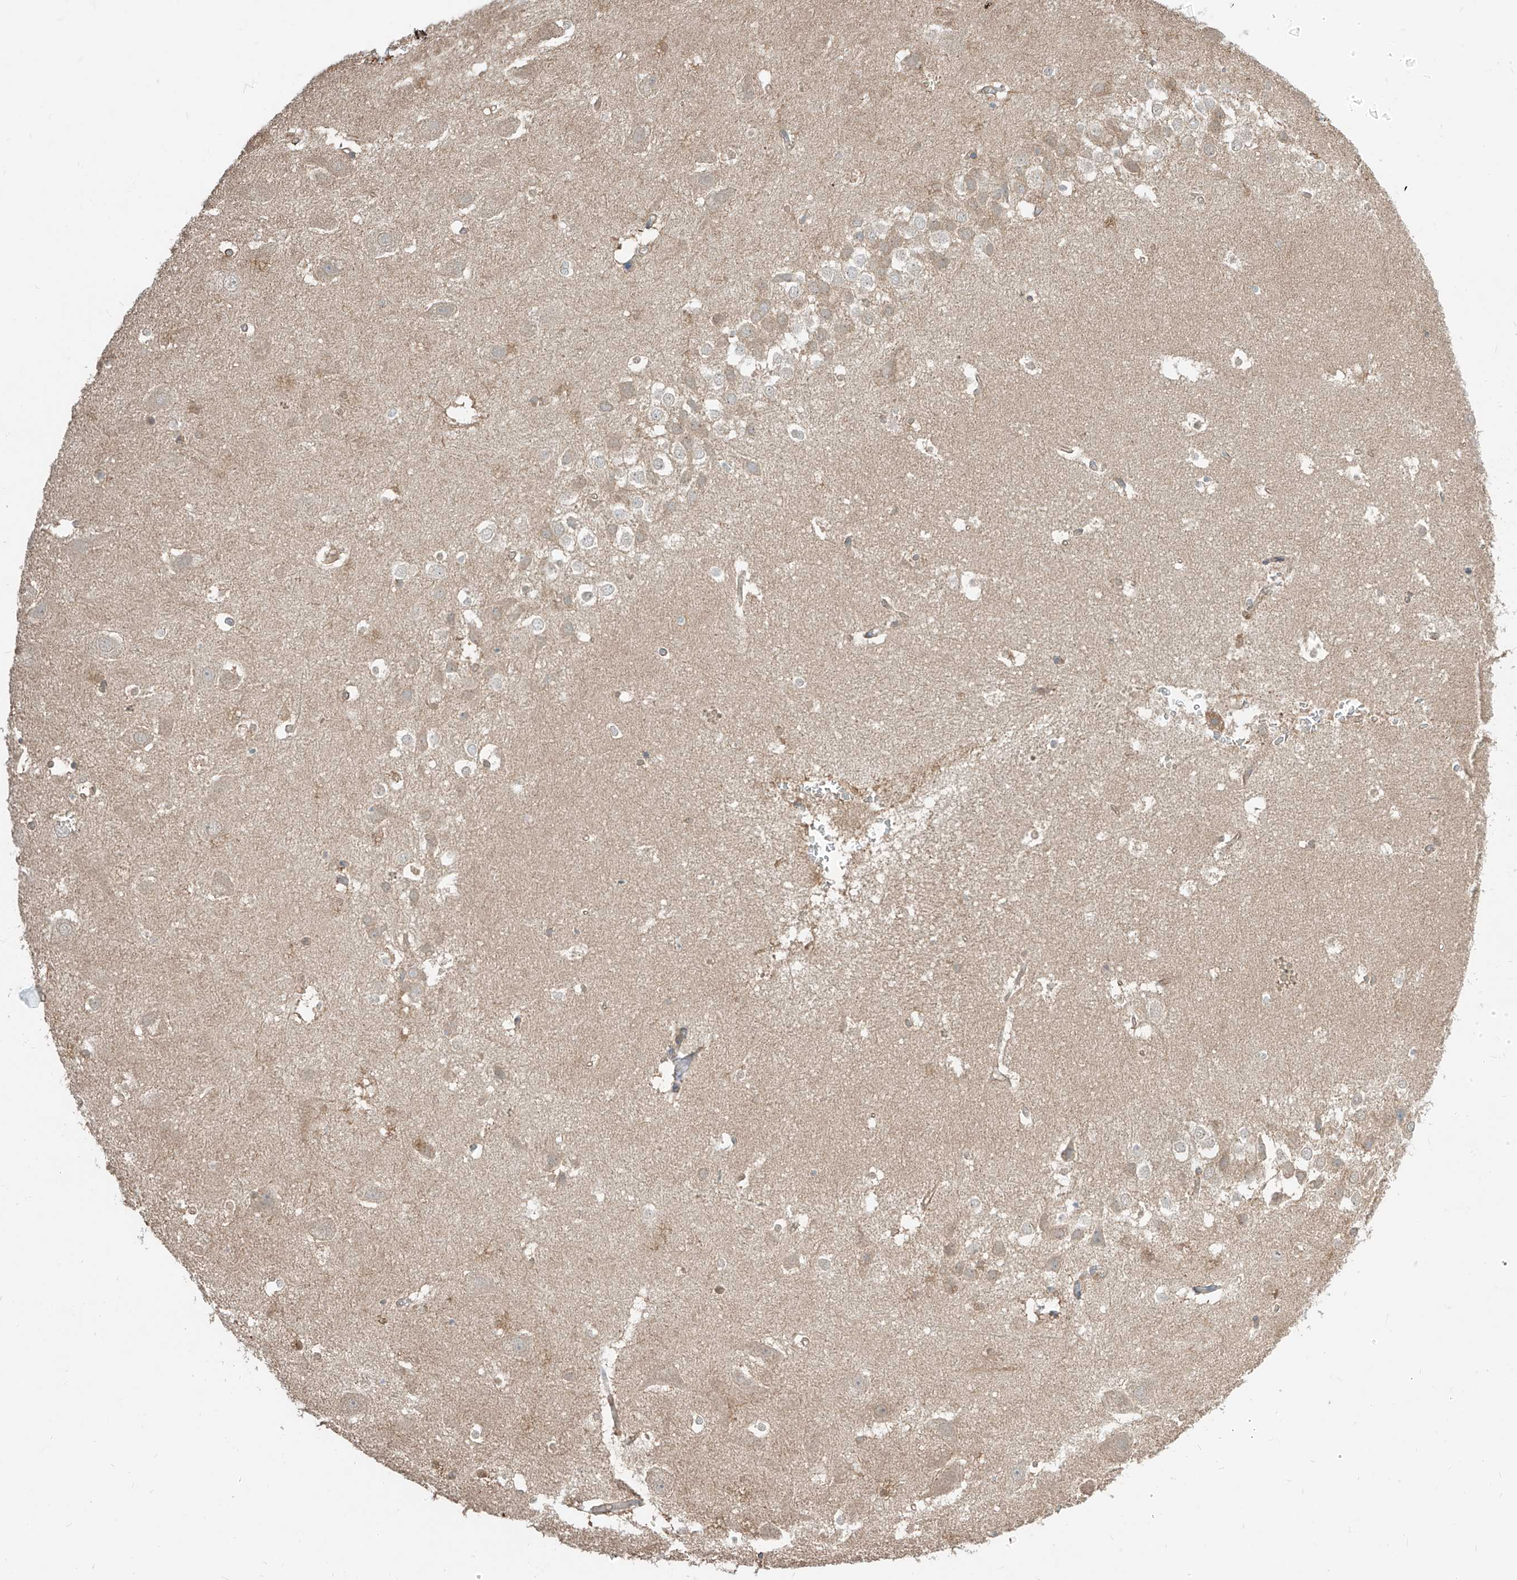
{"staining": {"intensity": "weak", "quantity": "<25%", "location": "cytoplasmic/membranous"}, "tissue": "hippocampus", "cell_type": "Glial cells", "image_type": "normal", "snomed": [{"axis": "morphology", "description": "Normal tissue, NOS"}, {"axis": "topography", "description": "Hippocampus"}], "caption": "Protein analysis of normal hippocampus shows no significant expression in glial cells. (DAB immunohistochemistry visualized using brightfield microscopy, high magnification).", "gene": "ETHE1", "patient": {"sex": "female", "age": 52}}